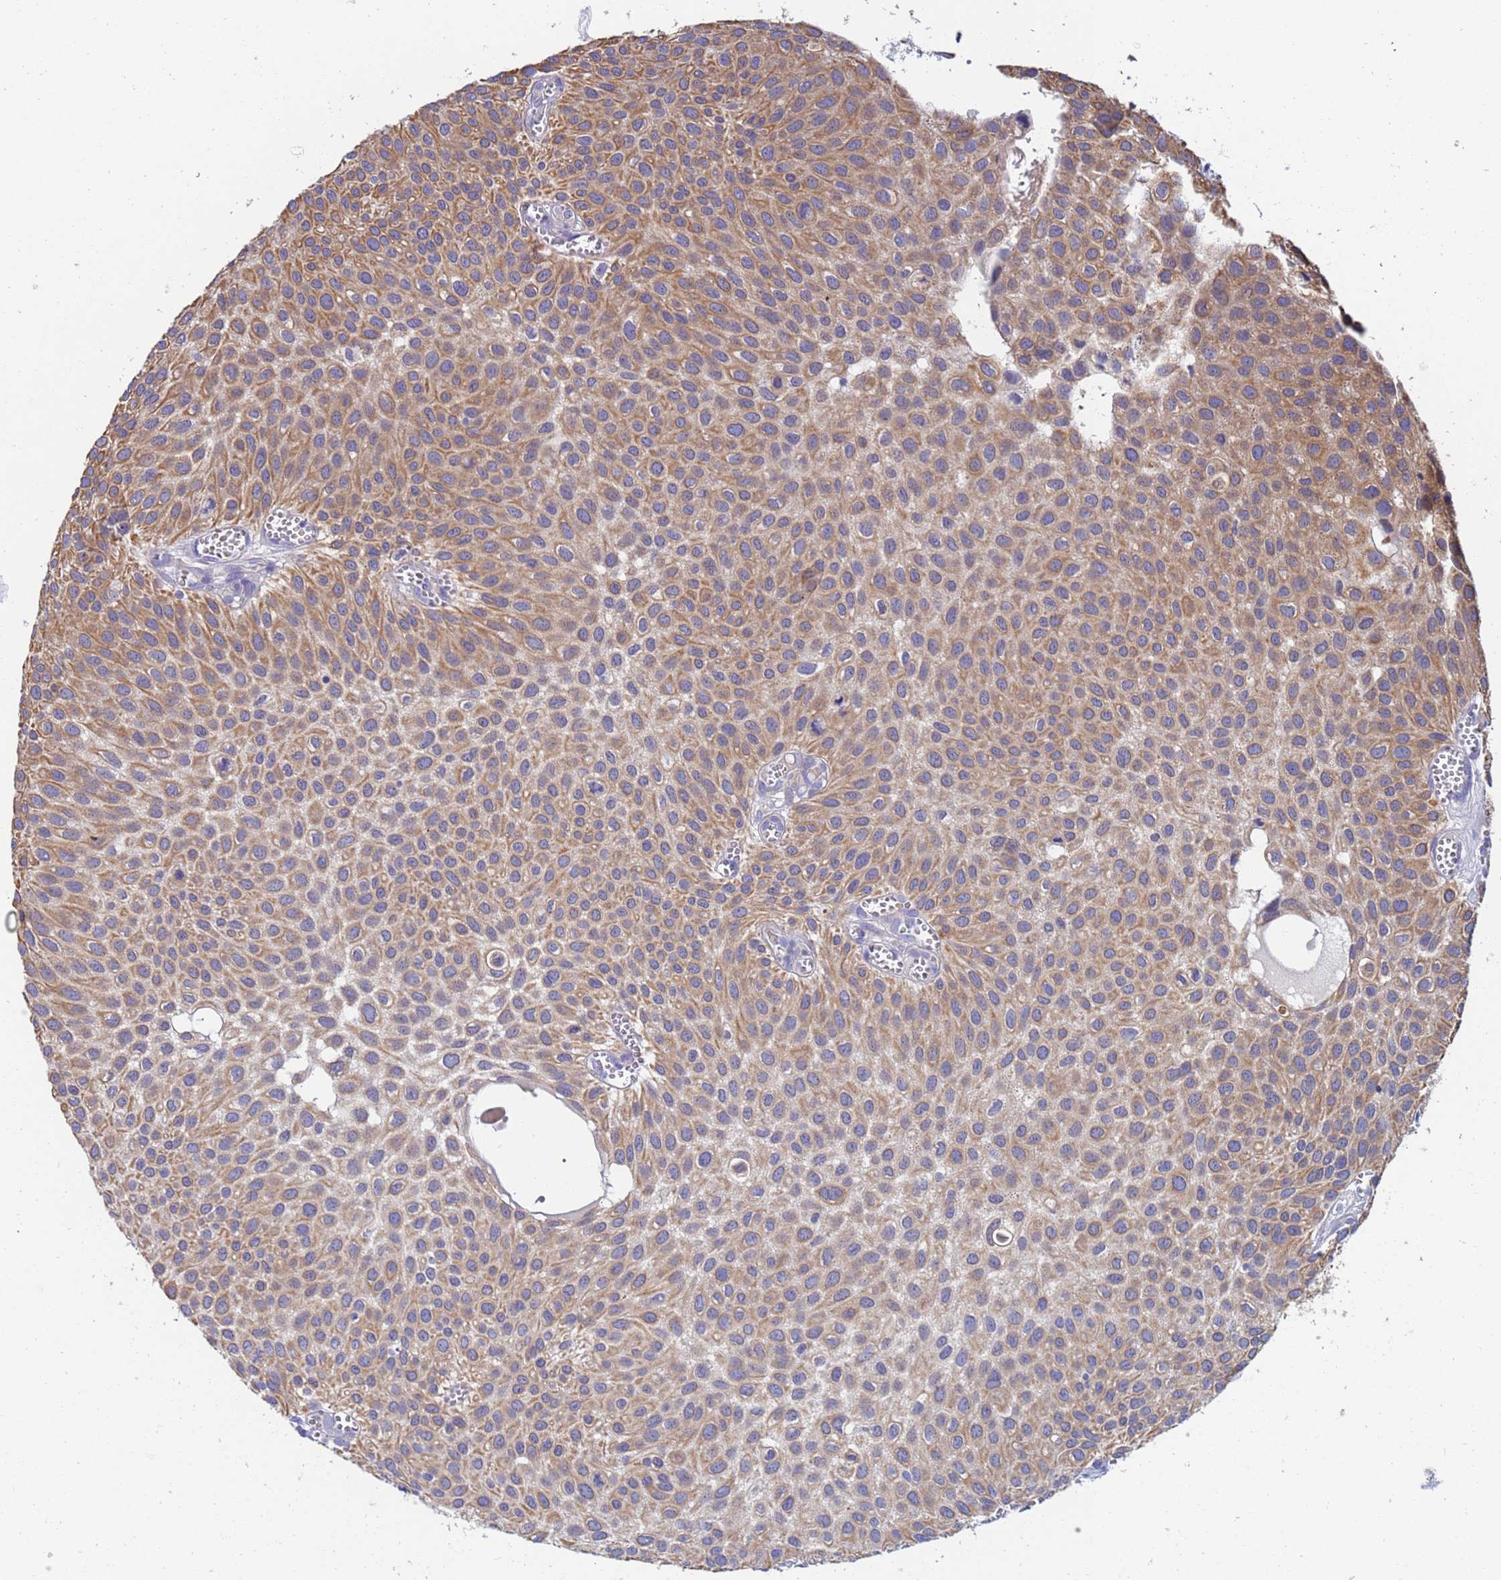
{"staining": {"intensity": "moderate", "quantity": ">75%", "location": "cytoplasmic/membranous"}, "tissue": "urothelial cancer", "cell_type": "Tumor cells", "image_type": "cancer", "snomed": [{"axis": "morphology", "description": "Urothelial carcinoma, Low grade"}, {"axis": "topography", "description": "Urinary bladder"}], "caption": "IHC of human urothelial cancer demonstrates medium levels of moderate cytoplasmic/membranous staining in about >75% of tumor cells.", "gene": "TTLL11", "patient": {"sex": "male", "age": 88}}